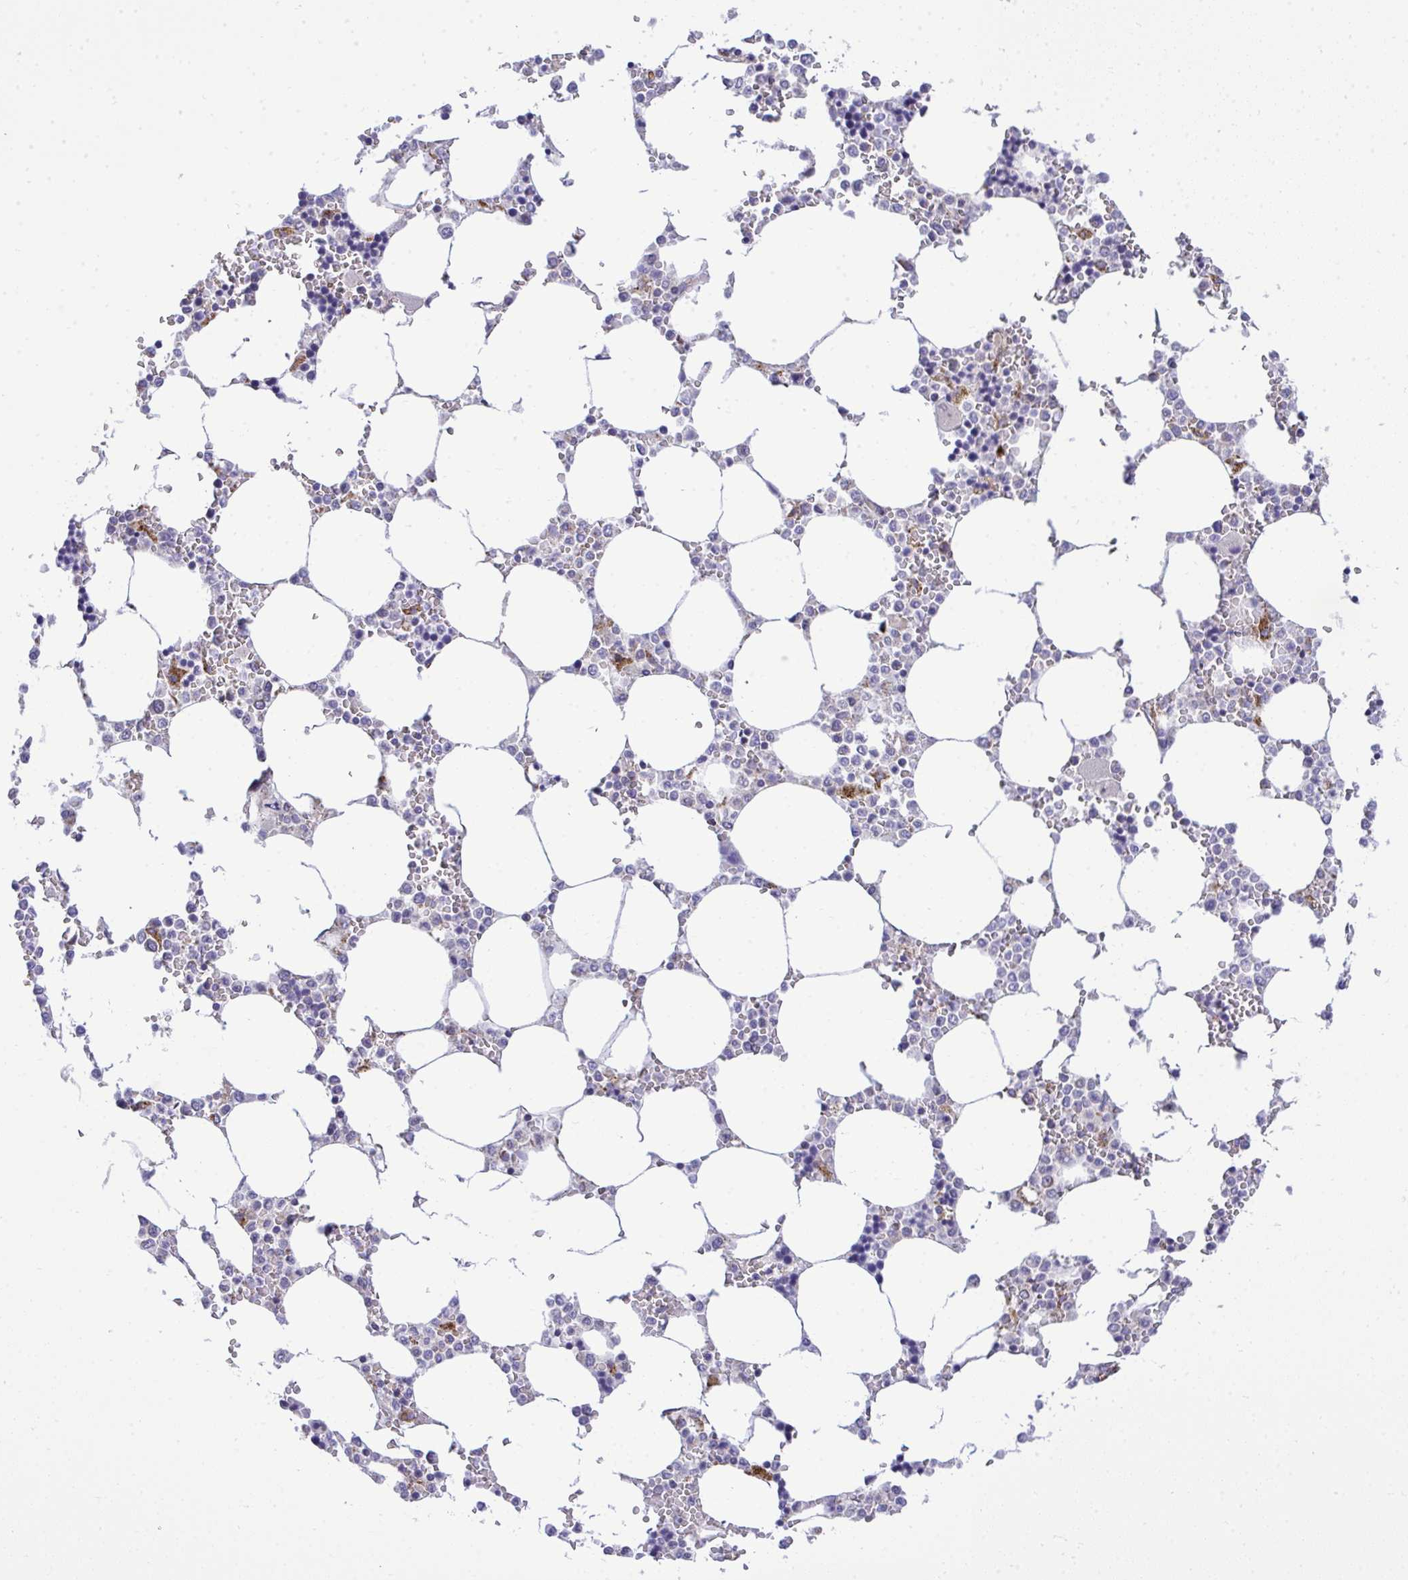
{"staining": {"intensity": "moderate", "quantity": "<25%", "location": "cytoplasmic/membranous"}, "tissue": "bone marrow", "cell_type": "Hematopoietic cells", "image_type": "normal", "snomed": [{"axis": "morphology", "description": "Normal tissue, NOS"}, {"axis": "topography", "description": "Bone marrow"}], "caption": "A histopathology image of human bone marrow stained for a protein reveals moderate cytoplasmic/membranous brown staining in hematopoietic cells. The staining is performed using DAB brown chromogen to label protein expression. The nuclei are counter-stained blue using hematoxylin.", "gene": "XAF1", "patient": {"sex": "male", "age": 64}}